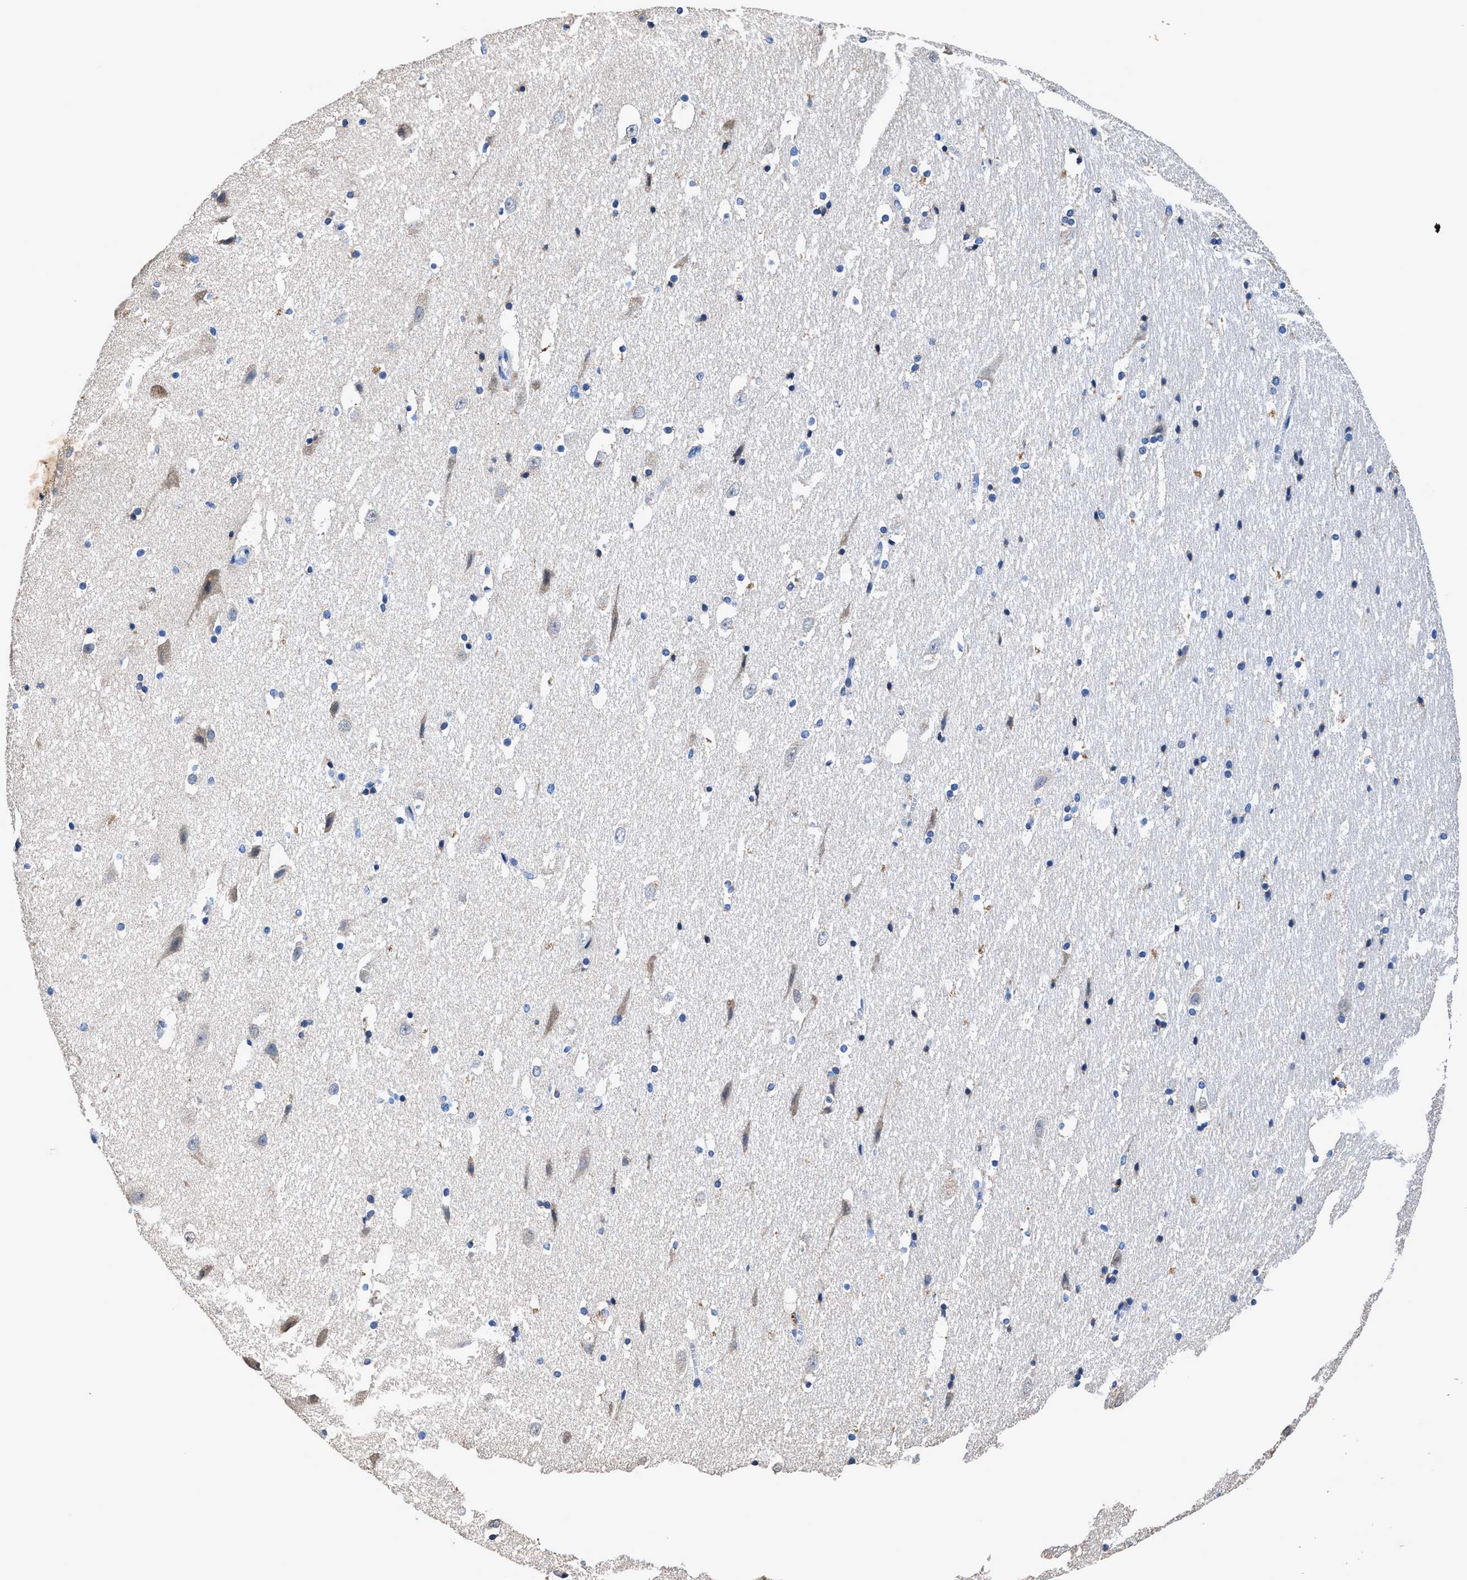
{"staining": {"intensity": "moderate", "quantity": "<25%", "location": "cytoplasmic/membranous"}, "tissue": "hippocampus", "cell_type": "Glial cells", "image_type": "normal", "snomed": [{"axis": "morphology", "description": "Normal tissue, NOS"}, {"axis": "topography", "description": "Hippocampus"}], "caption": "Immunohistochemical staining of benign human hippocampus demonstrates moderate cytoplasmic/membranous protein expression in approximately <25% of glial cells. Using DAB (brown) and hematoxylin (blue) stains, captured at high magnification using brightfield microscopy.", "gene": "UBR4", "patient": {"sex": "male", "age": 45}}